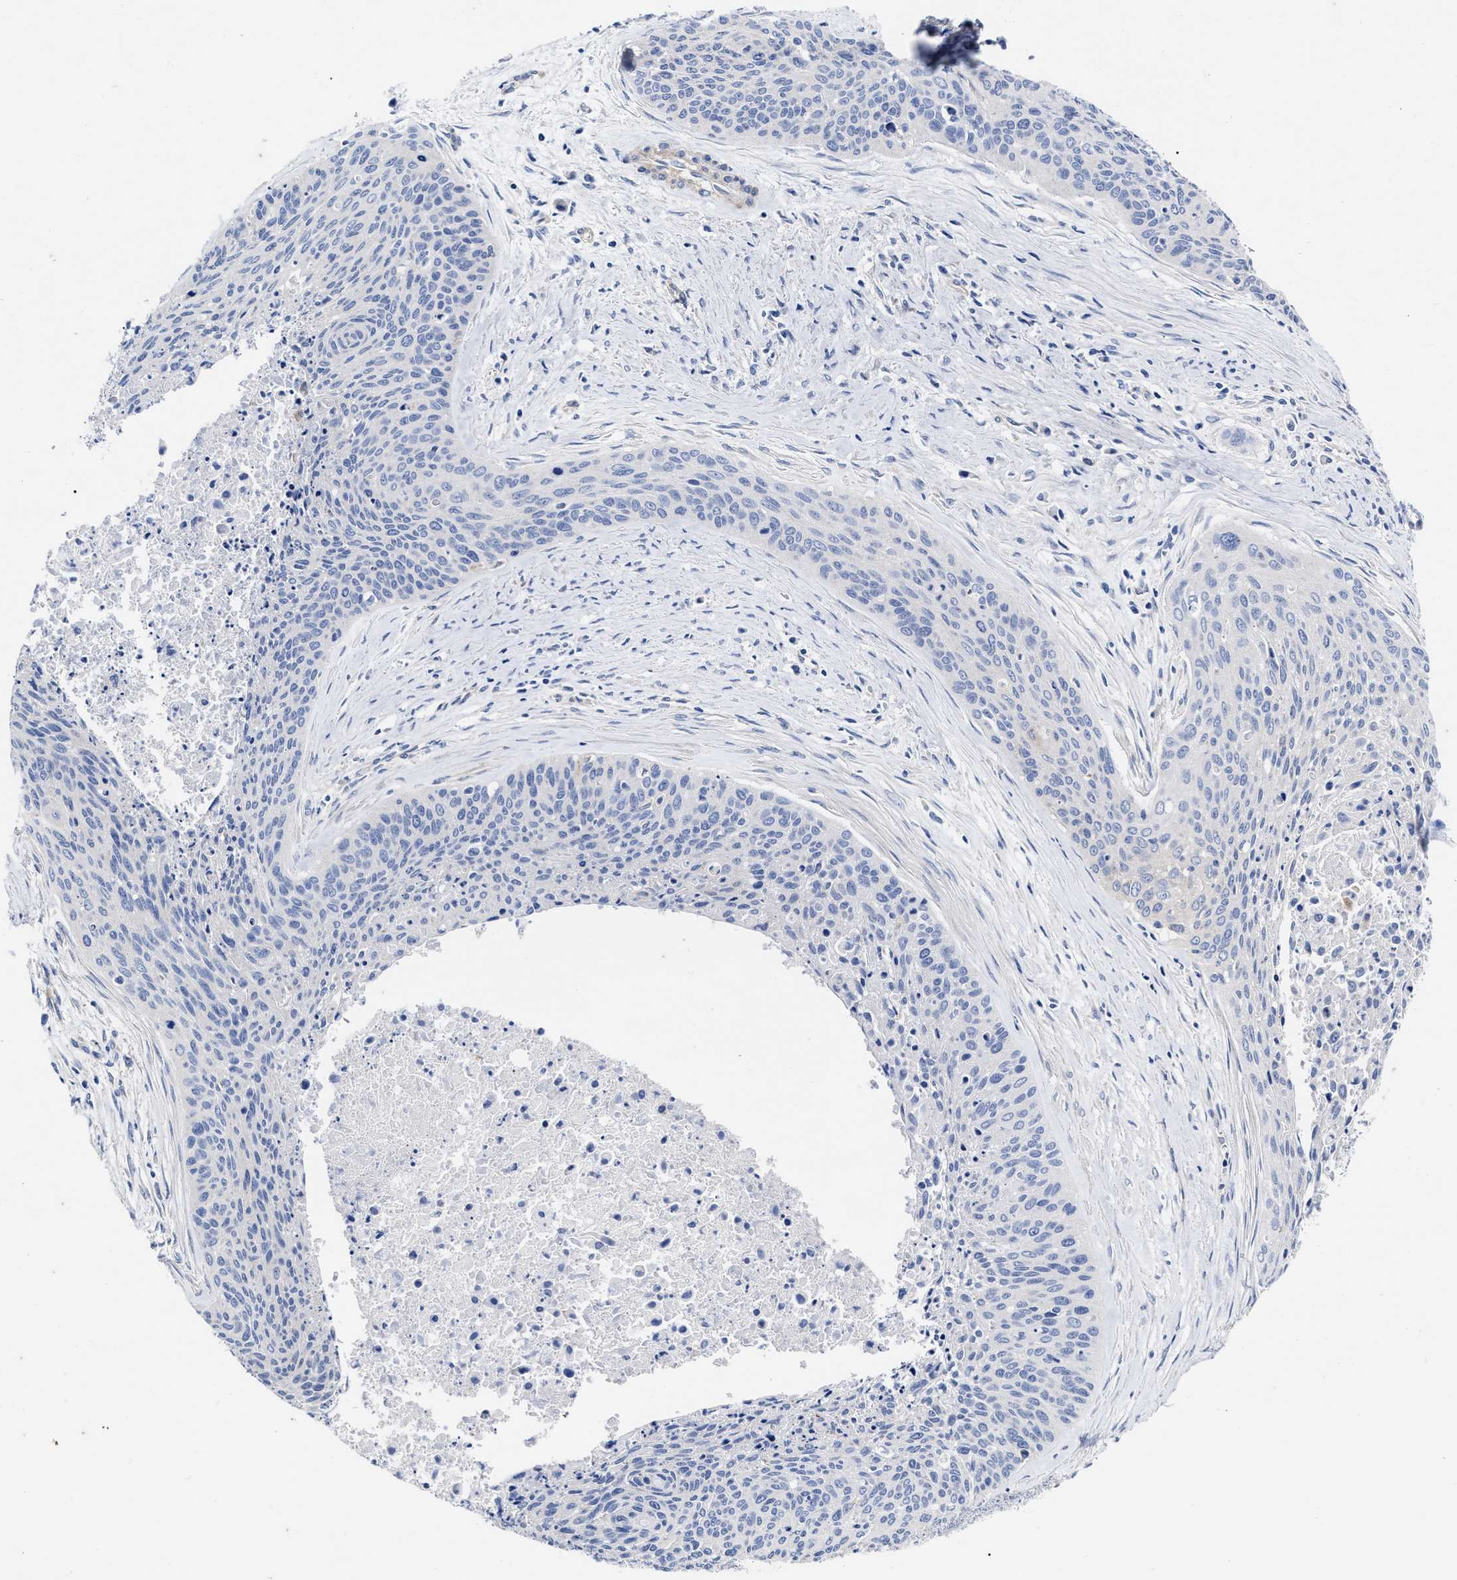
{"staining": {"intensity": "negative", "quantity": "none", "location": "none"}, "tissue": "cervical cancer", "cell_type": "Tumor cells", "image_type": "cancer", "snomed": [{"axis": "morphology", "description": "Squamous cell carcinoma, NOS"}, {"axis": "topography", "description": "Cervix"}], "caption": "The micrograph reveals no significant positivity in tumor cells of cervical squamous cell carcinoma.", "gene": "IRAG2", "patient": {"sex": "female", "age": 55}}